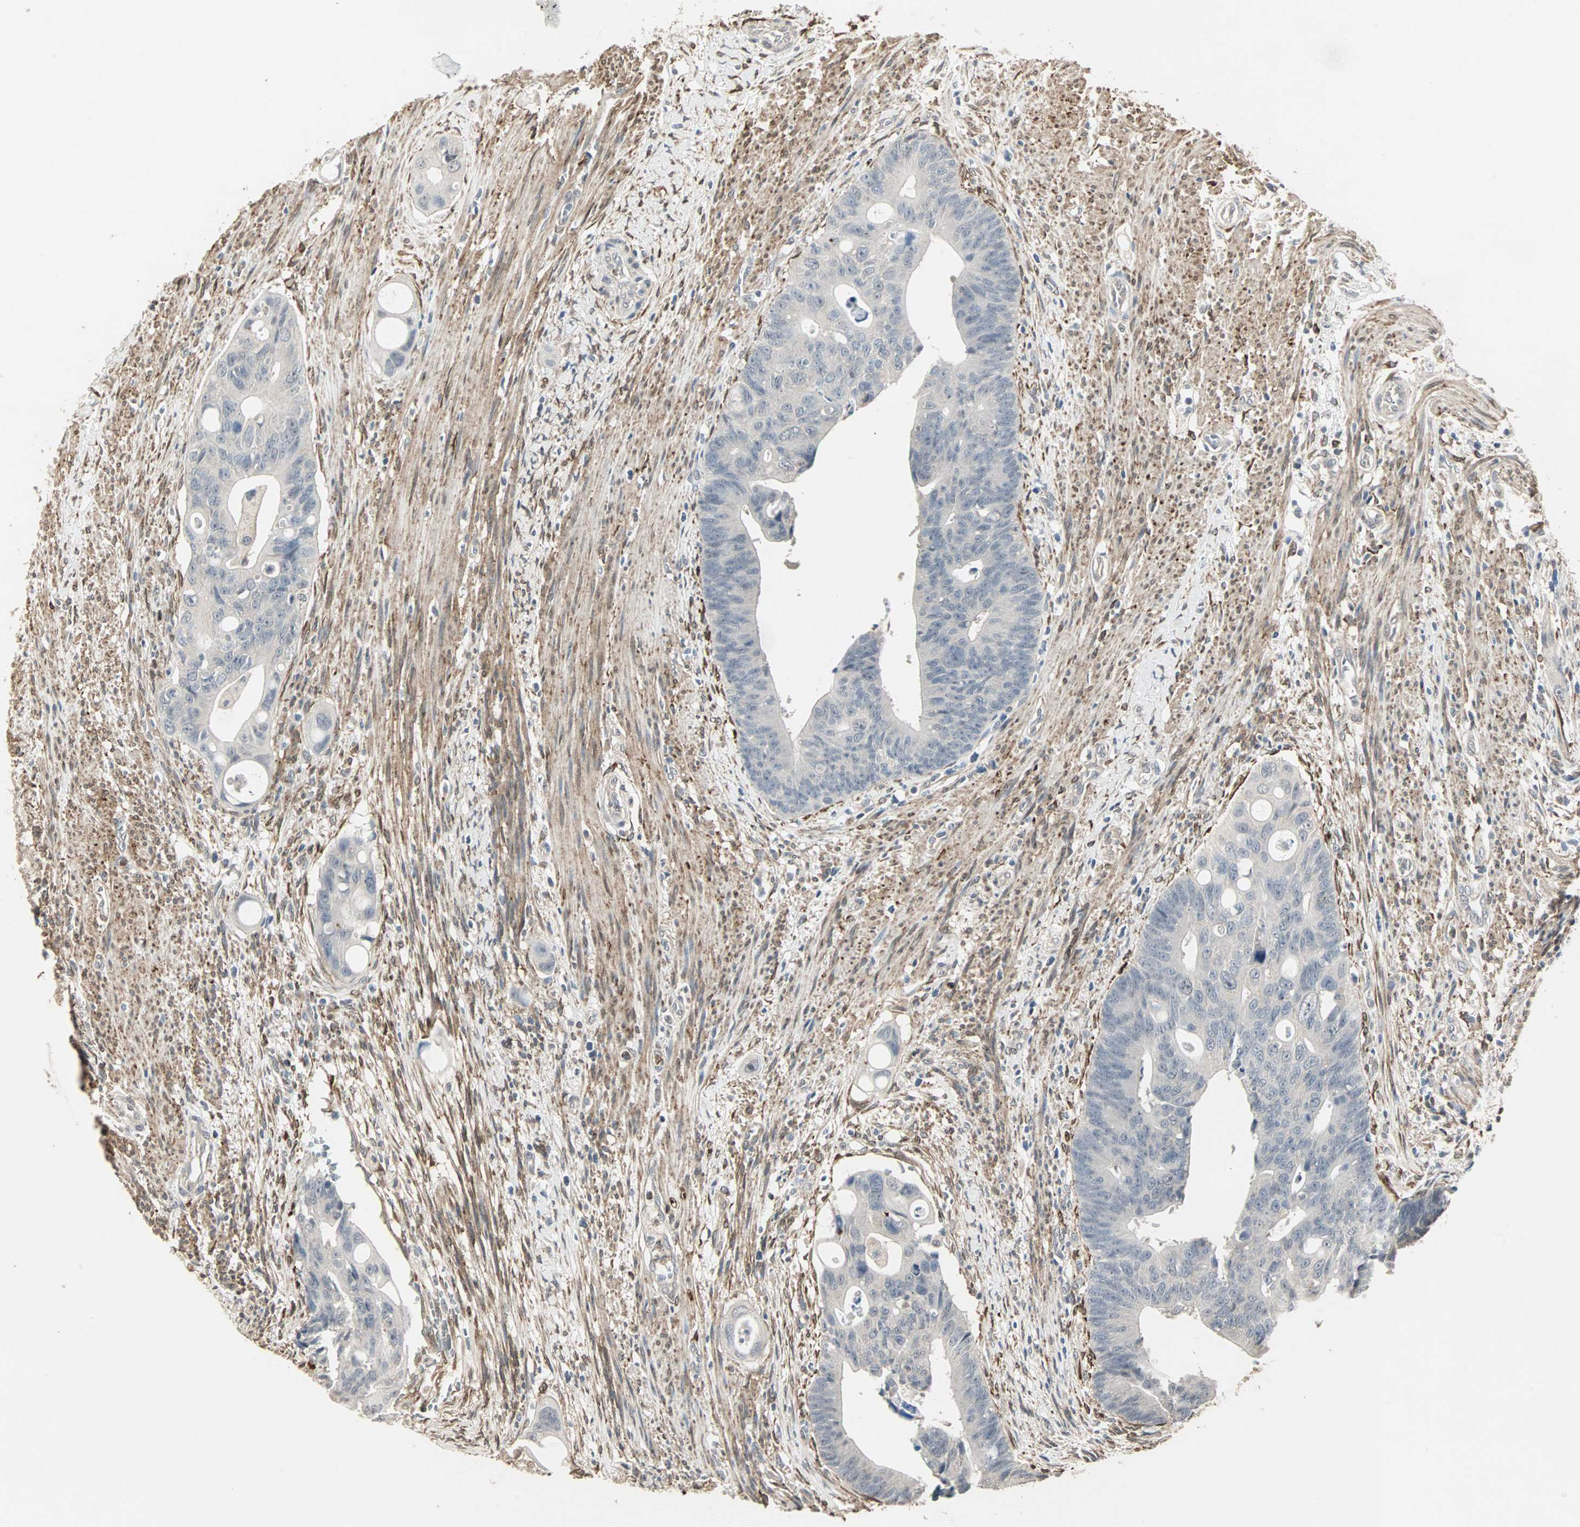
{"staining": {"intensity": "negative", "quantity": "none", "location": "none"}, "tissue": "colorectal cancer", "cell_type": "Tumor cells", "image_type": "cancer", "snomed": [{"axis": "morphology", "description": "Adenocarcinoma, NOS"}, {"axis": "topography", "description": "Colon"}], "caption": "A high-resolution histopathology image shows immunohistochemistry staining of colorectal adenocarcinoma, which exhibits no significant staining in tumor cells.", "gene": "TRPV4", "patient": {"sex": "female", "age": 57}}